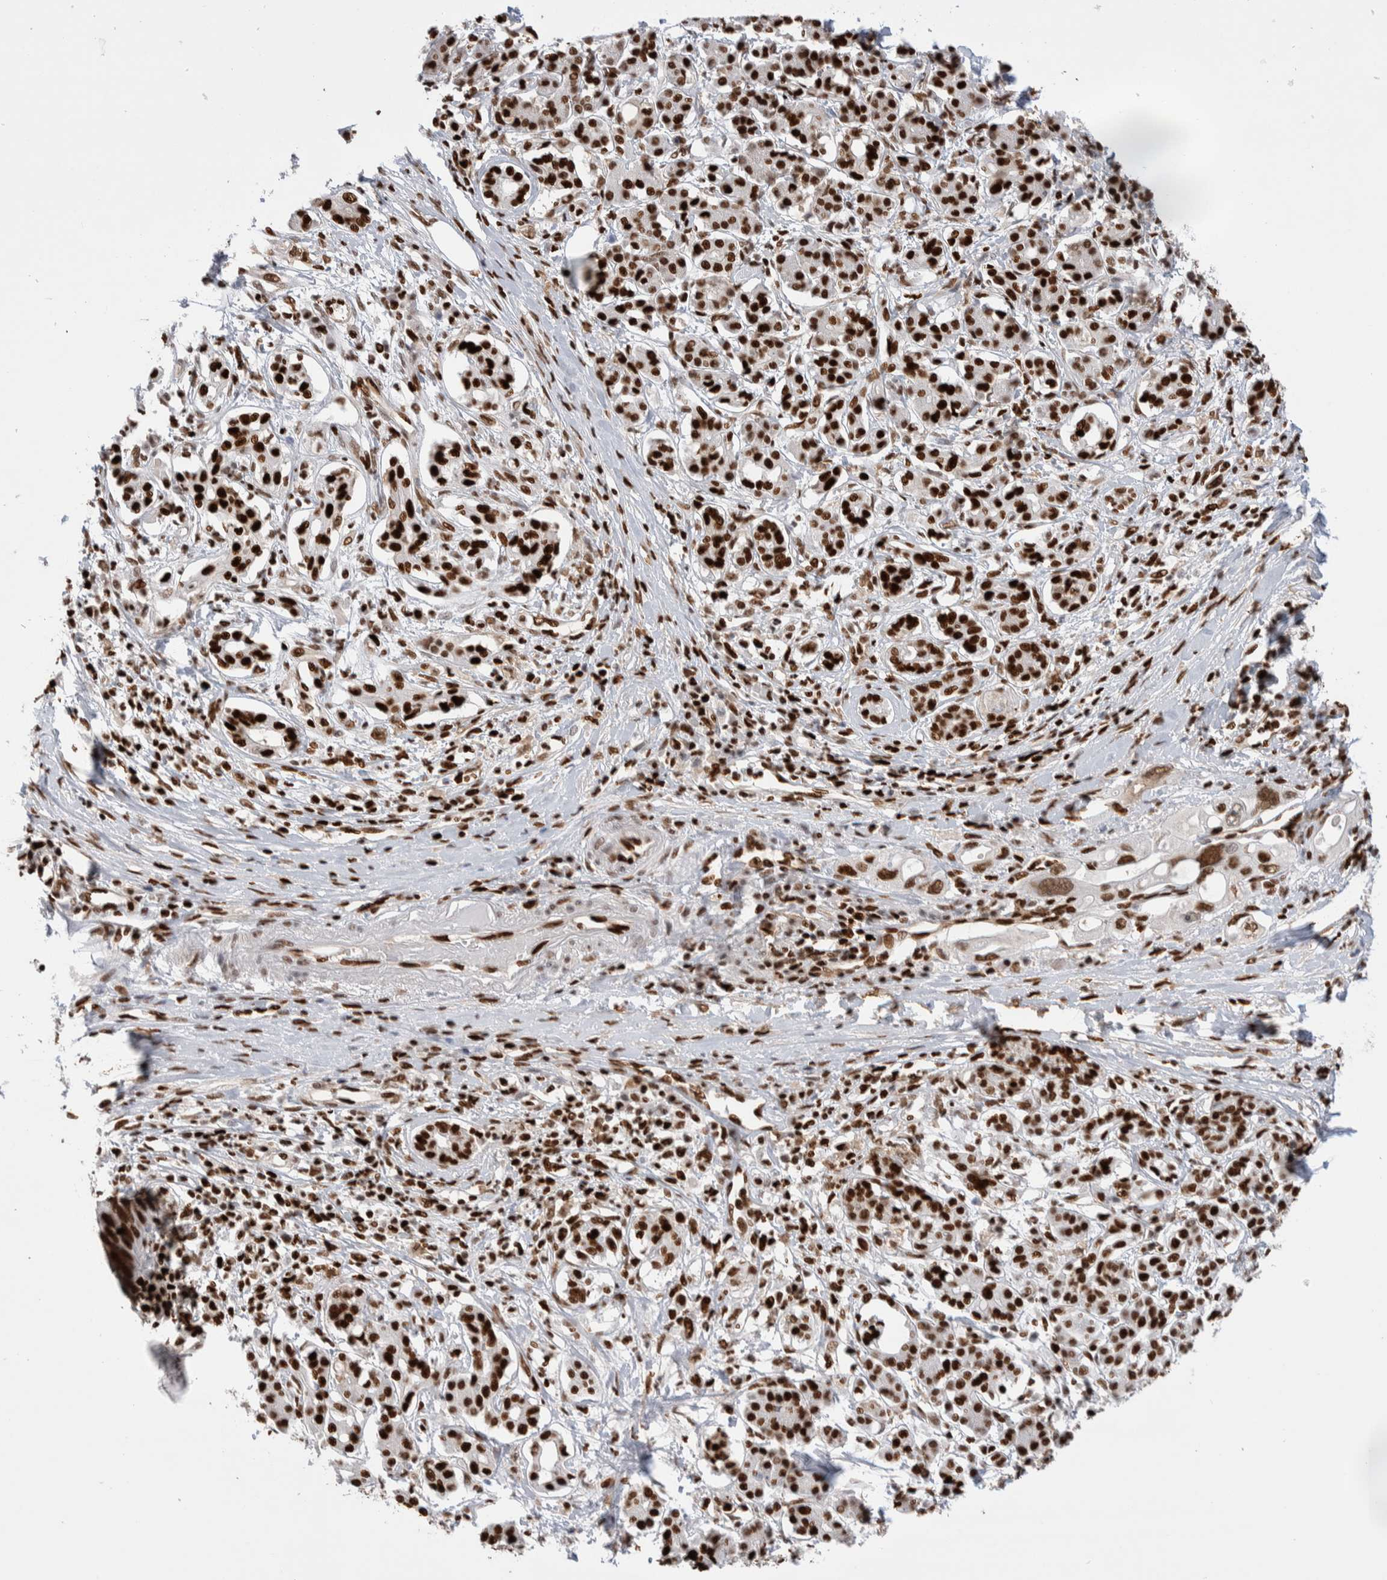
{"staining": {"intensity": "strong", "quantity": ">75%", "location": "nuclear"}, "tissue": "pancreatic cancer", "cell_type": "Tumor cells", "image_type": "cancer", "snomed": [{"axis": "morphology", "description": "Adenocarcinoma, NOS"}, {"axis": "topography", "description": "Pancreas"}], "caption": "IHC of human pancreatic cancer (adenocarcinoma) displays high levels of strong nuclear staining in approximately >75% of tumor cells.", "gene": "RNASEK-C17orf49", "patient": {"sex": "female", "age": 56}}